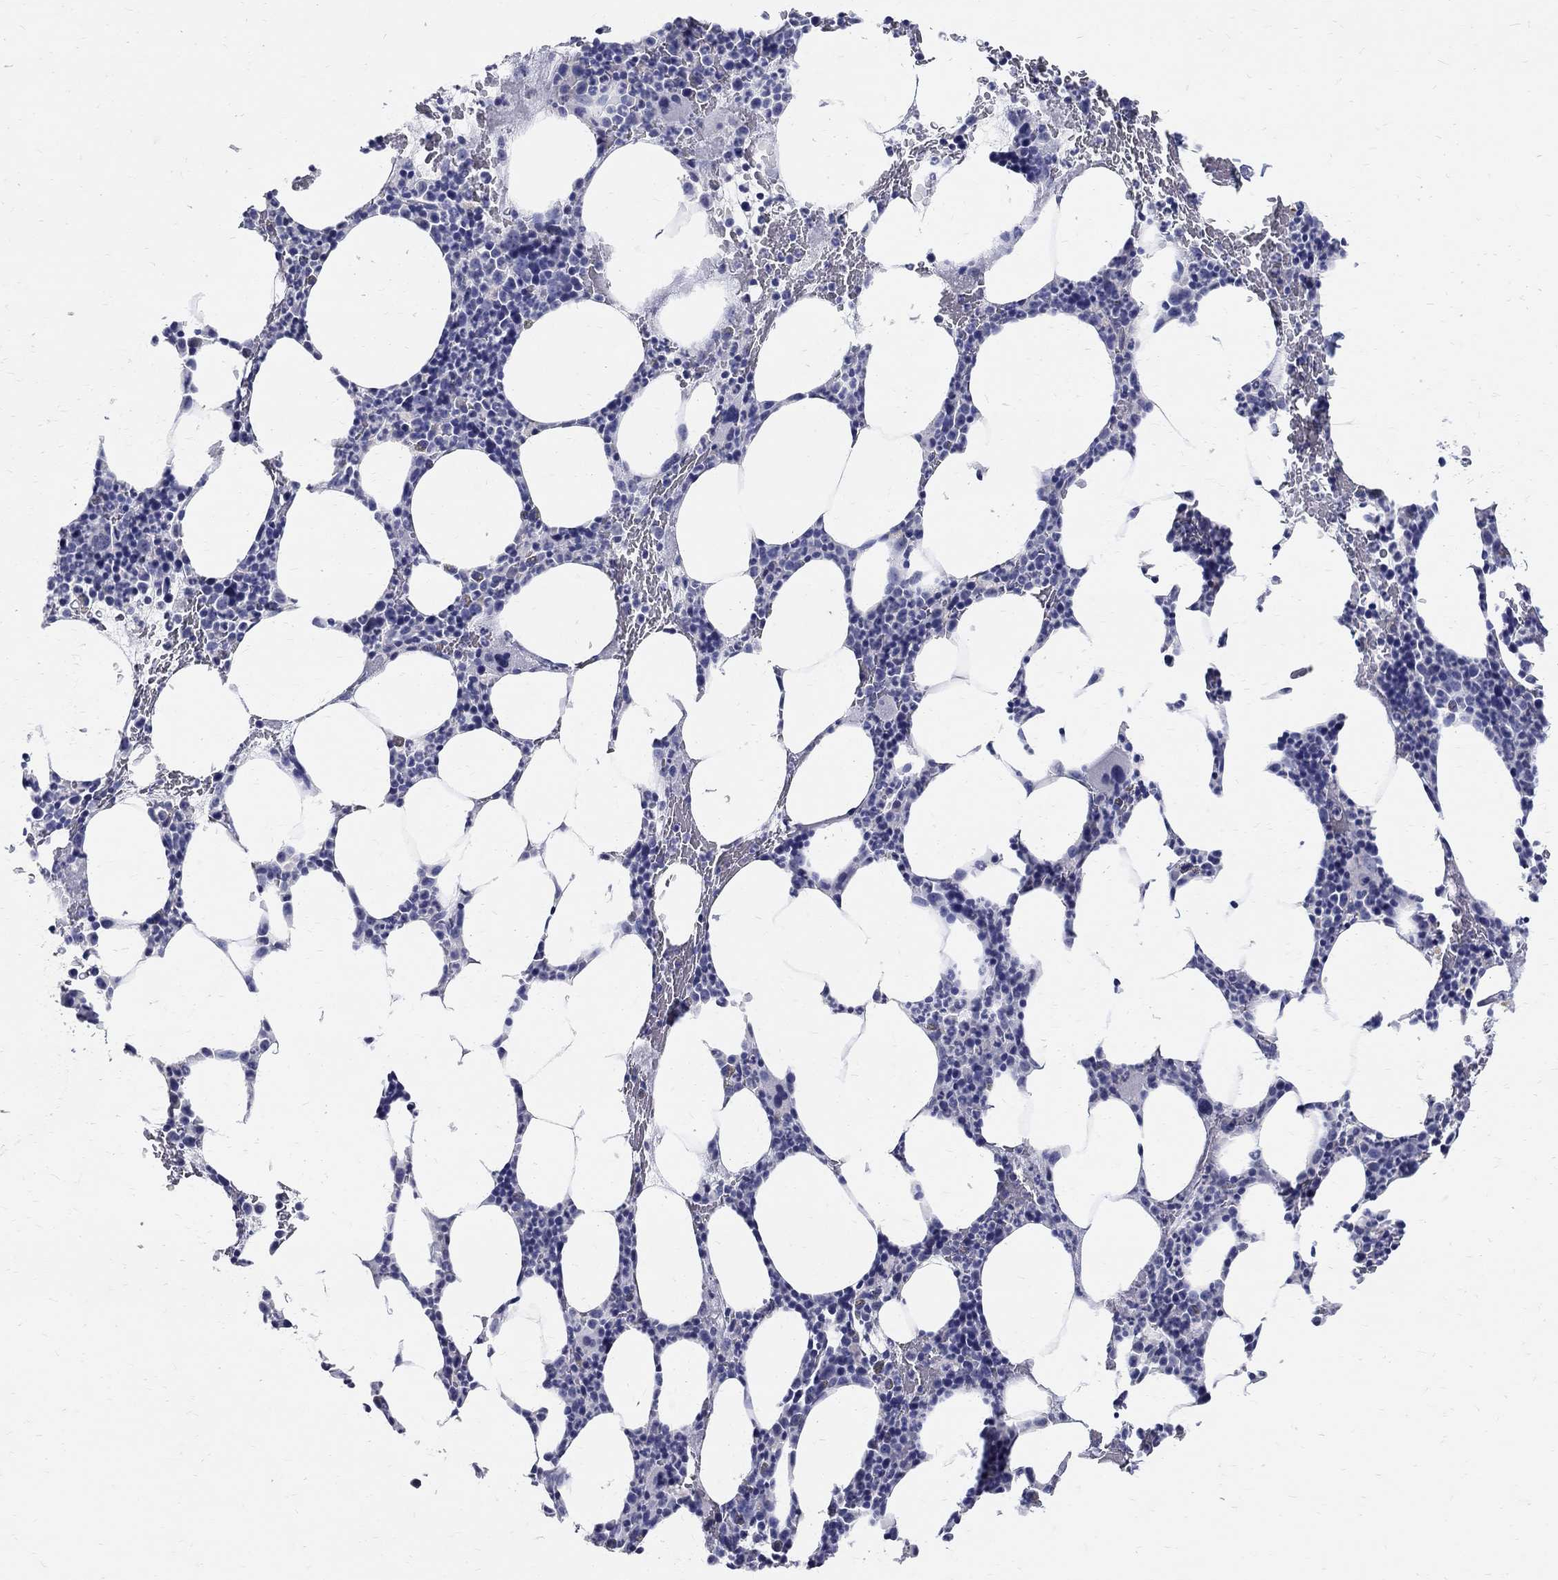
{"staining": {"intensity": "negative", "quantity": "none", "location": "none"}, "tissue": "bone marrow", "cell_type": "Hematopoietic cells", "image_type": "normal", "snomed": [{"axis": "morphology", "description": "Normal tissue, NOS"}, {"axis": "topography", "description": "Bone marrow"}], "caption": "Micrograph shows no protein expression in hematopoietic cells of normal bone marrow. The staining was performed using DAB to visualize the protein expression in brown, while the nuclei were stained in blue with hematoxylin (Magnification: 20x).", "gene": "SOX2", "patient": {"sex": "male", "age": 83}}